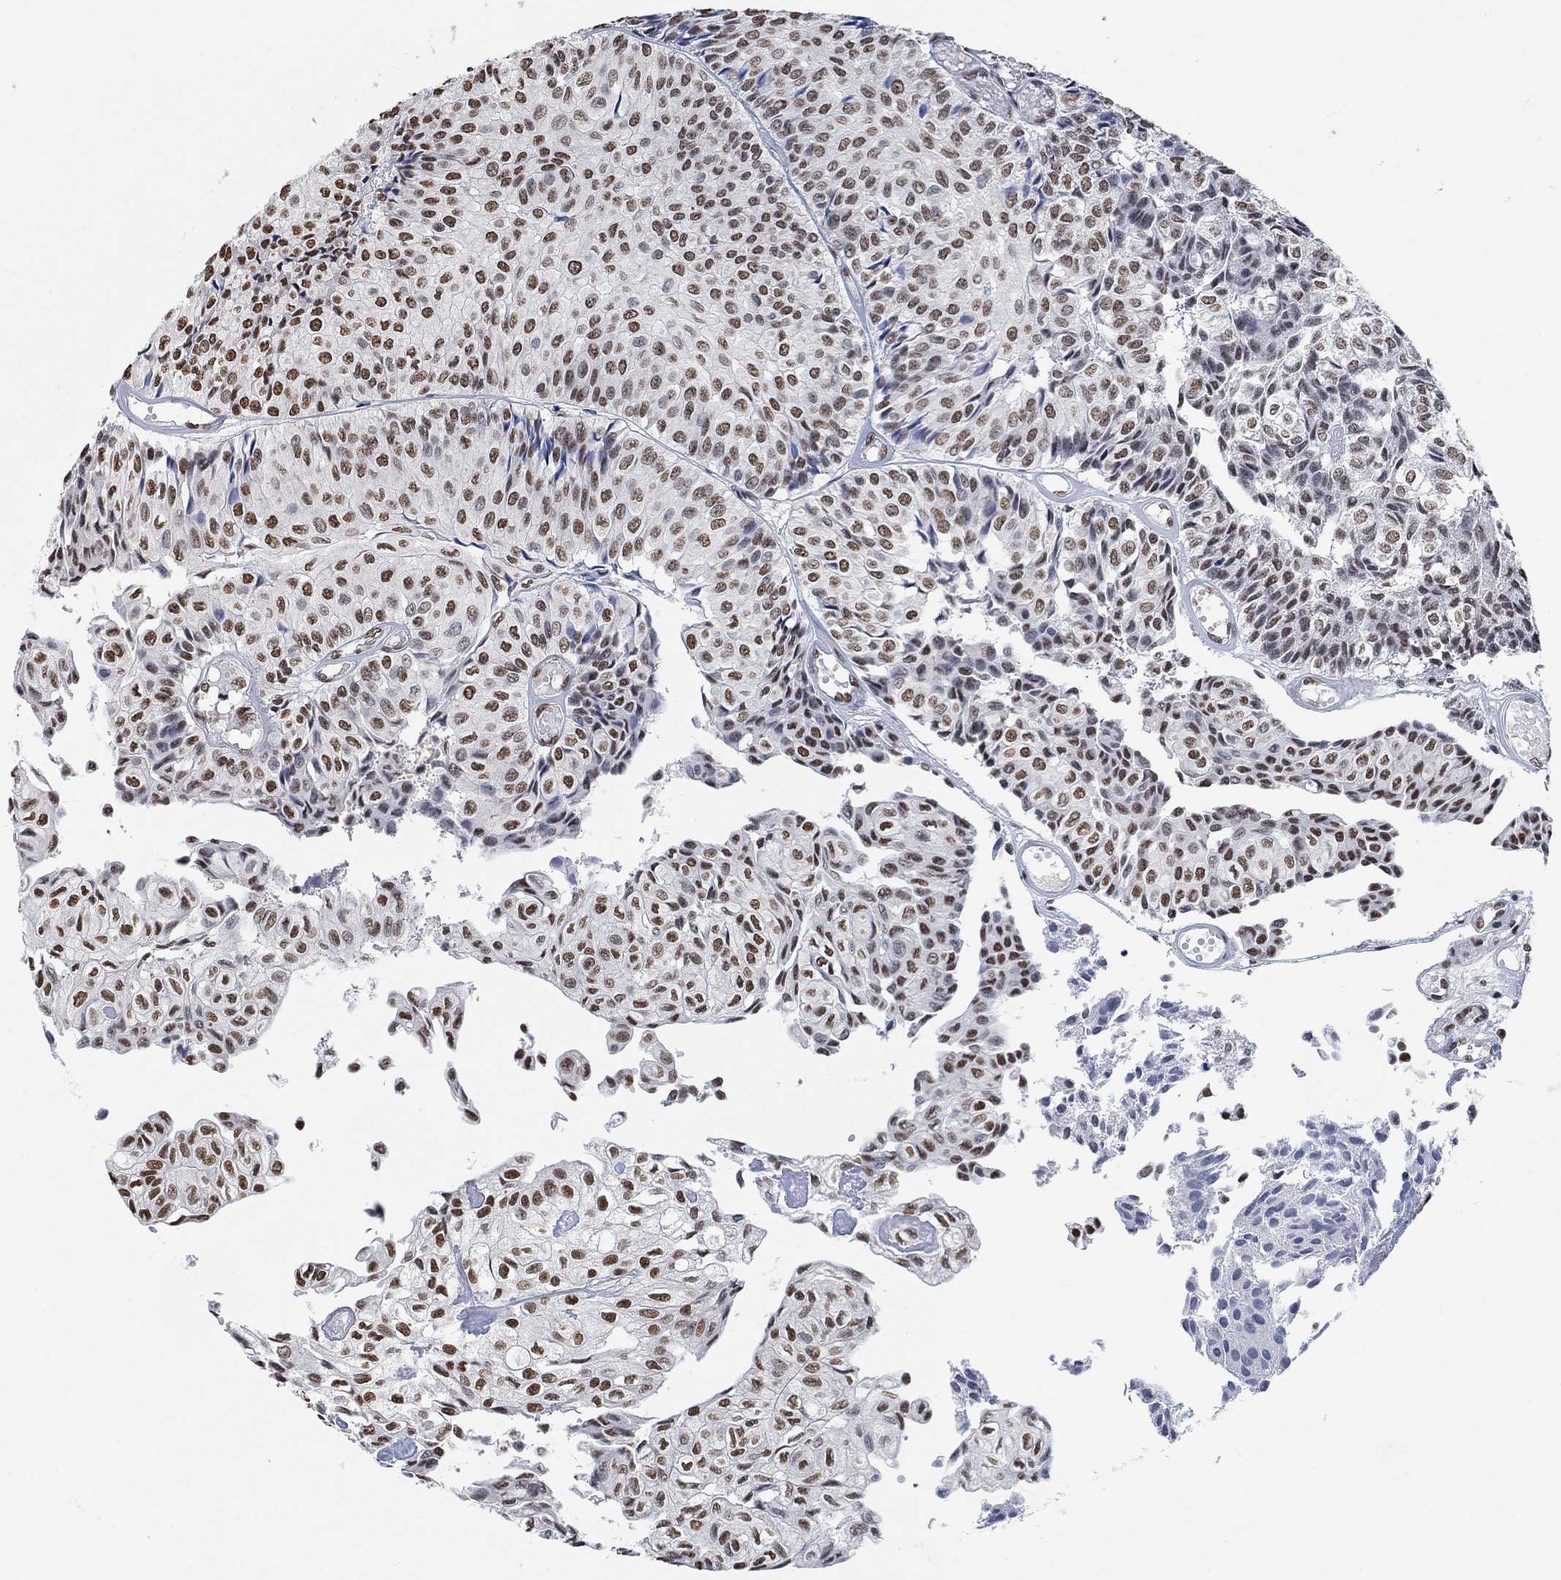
{"staining": {"intensity": "strong", "quantity": "25%-75%", "location": "nuclear"}, "tissue": "urothelial cancer", "cell_type": "Tumor cells", "image_type": "cancer", "snomed": [{"axis": "morphology", "description": "Urothelial carcinoma, Low grade"}, {"axis": "topography", "description": "Urinary bladder"}], "caption": "Protein staining reveals strong nuclear positivity in approximately 25%-75% of tumor cells in urothelial cancer. The staining is performed using DAB (3,3'-diaminobenzidine) brown chromogen to label protein expression. The nuclei are counter-stained blue using hematoxylin.", "gene": "USP39", "patient": {"sex": "male", "age": 89}}